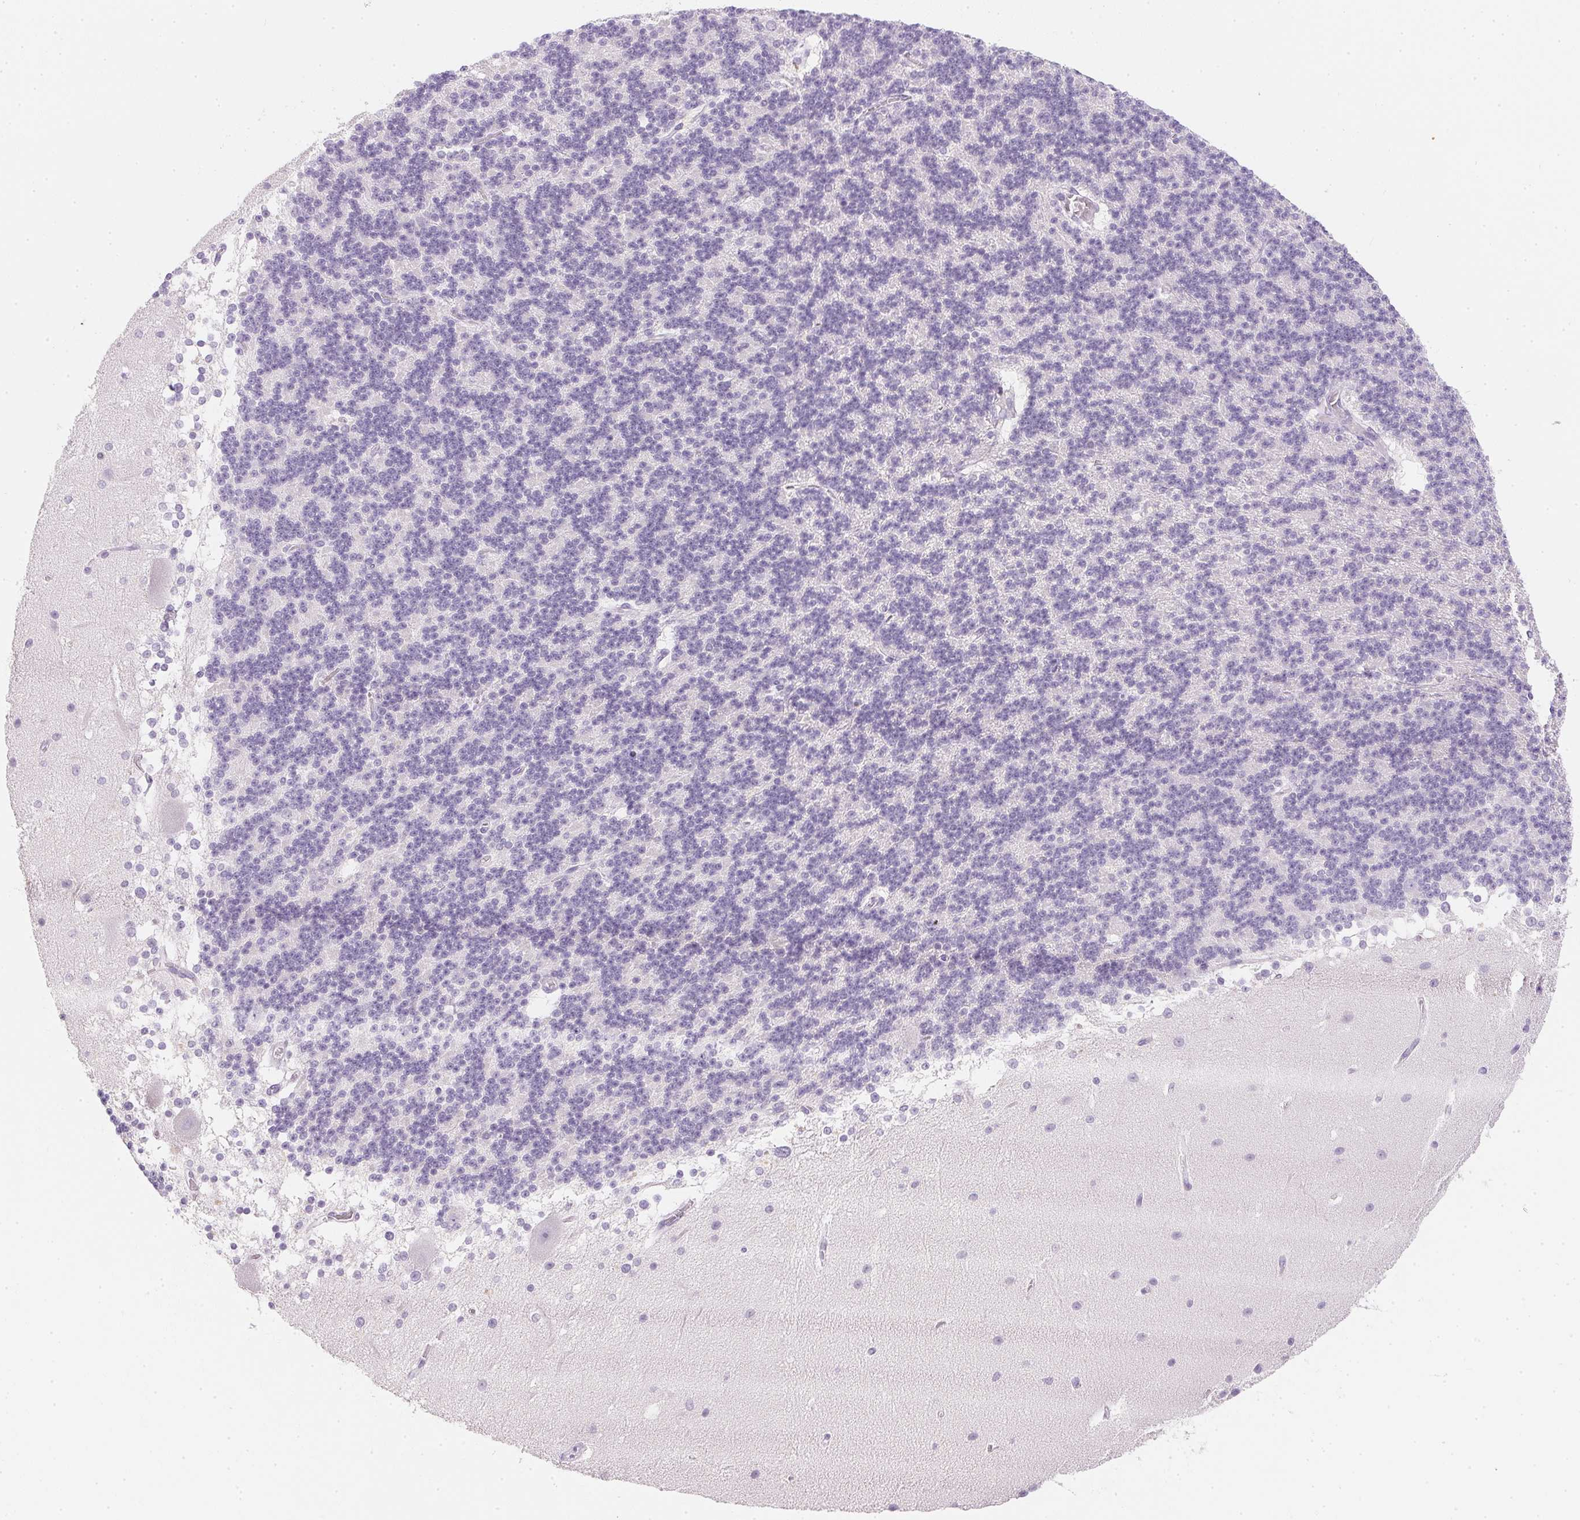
{"staining": {"intensity": "negative", "quantity": "none", "location": "none"}, "tissue": "cerebellum", "cell_type": "Cells in granular layer", "image_type": "normal", "snomed": [{"axis": "morphology", "description": "Normal tissue, NOS"}, {"axis": "topography", "description": "Cerebellum"}], "caption": "The histopathology image reveals no staining of cells in granular layer in benign cerebellum. Nuclei are stained in blue.", "gene": "PPY", "patient": {"sex": "female", "age": 19}}